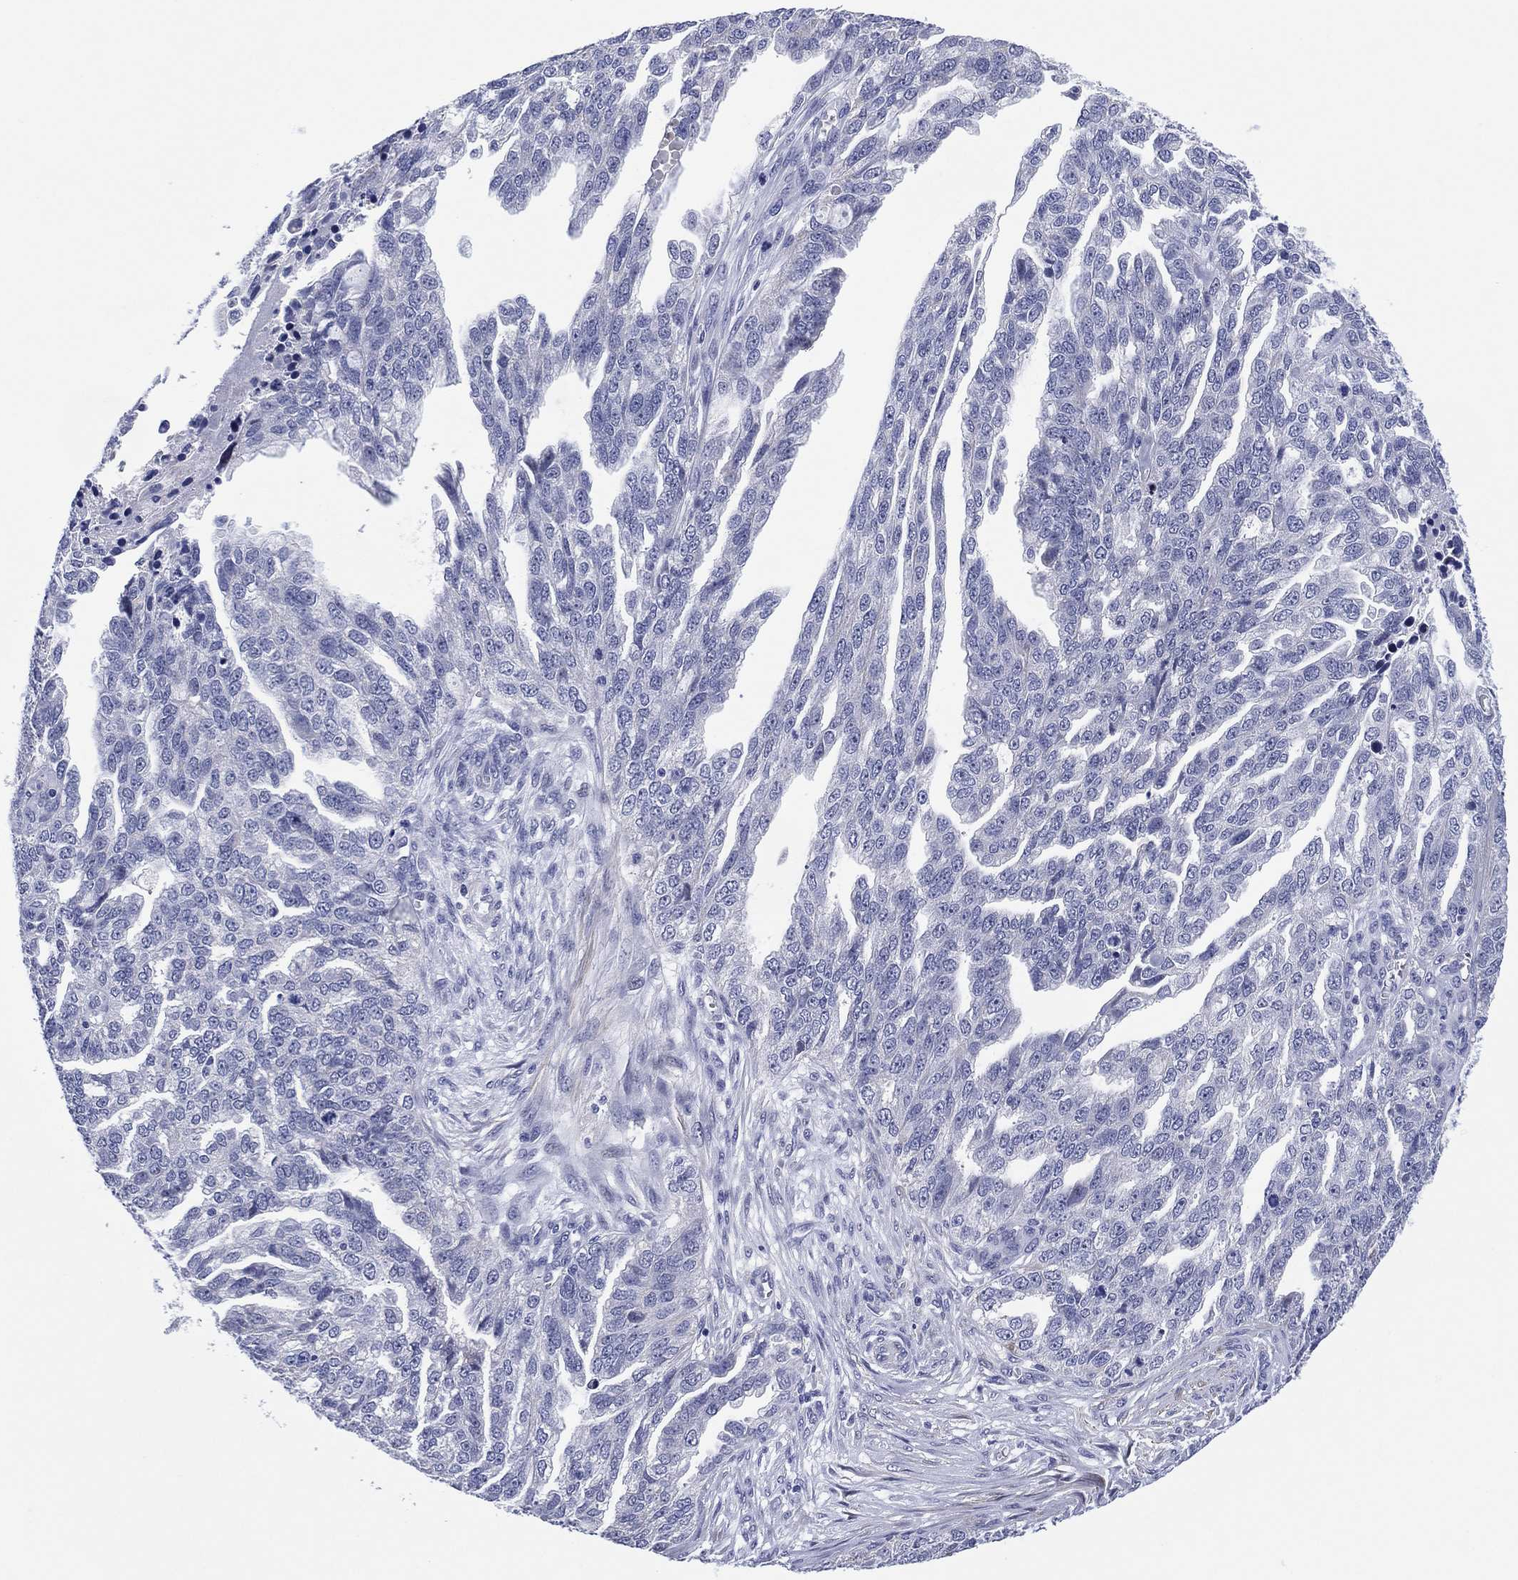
{"staining": {"intensity": "negative", "quantity": "none", "location": "none"}, "tissue": "ovarian cancer", "cell_type": "Tumor cells", "image_type": "cancer", "snomed": [{"axis": "morphology", "description": "Cystadenocarcinoma, serous, NOS"}, {"axis": "topography", "description": "Ovary"}], "caption": "DAB immunohistochemical staining of serous cystadenocarcinoma (ovarian) demonstrates no significant expression in tumor cells.", "gene": "CLIP3", "patient": {"sex": "female", "age": 51}}